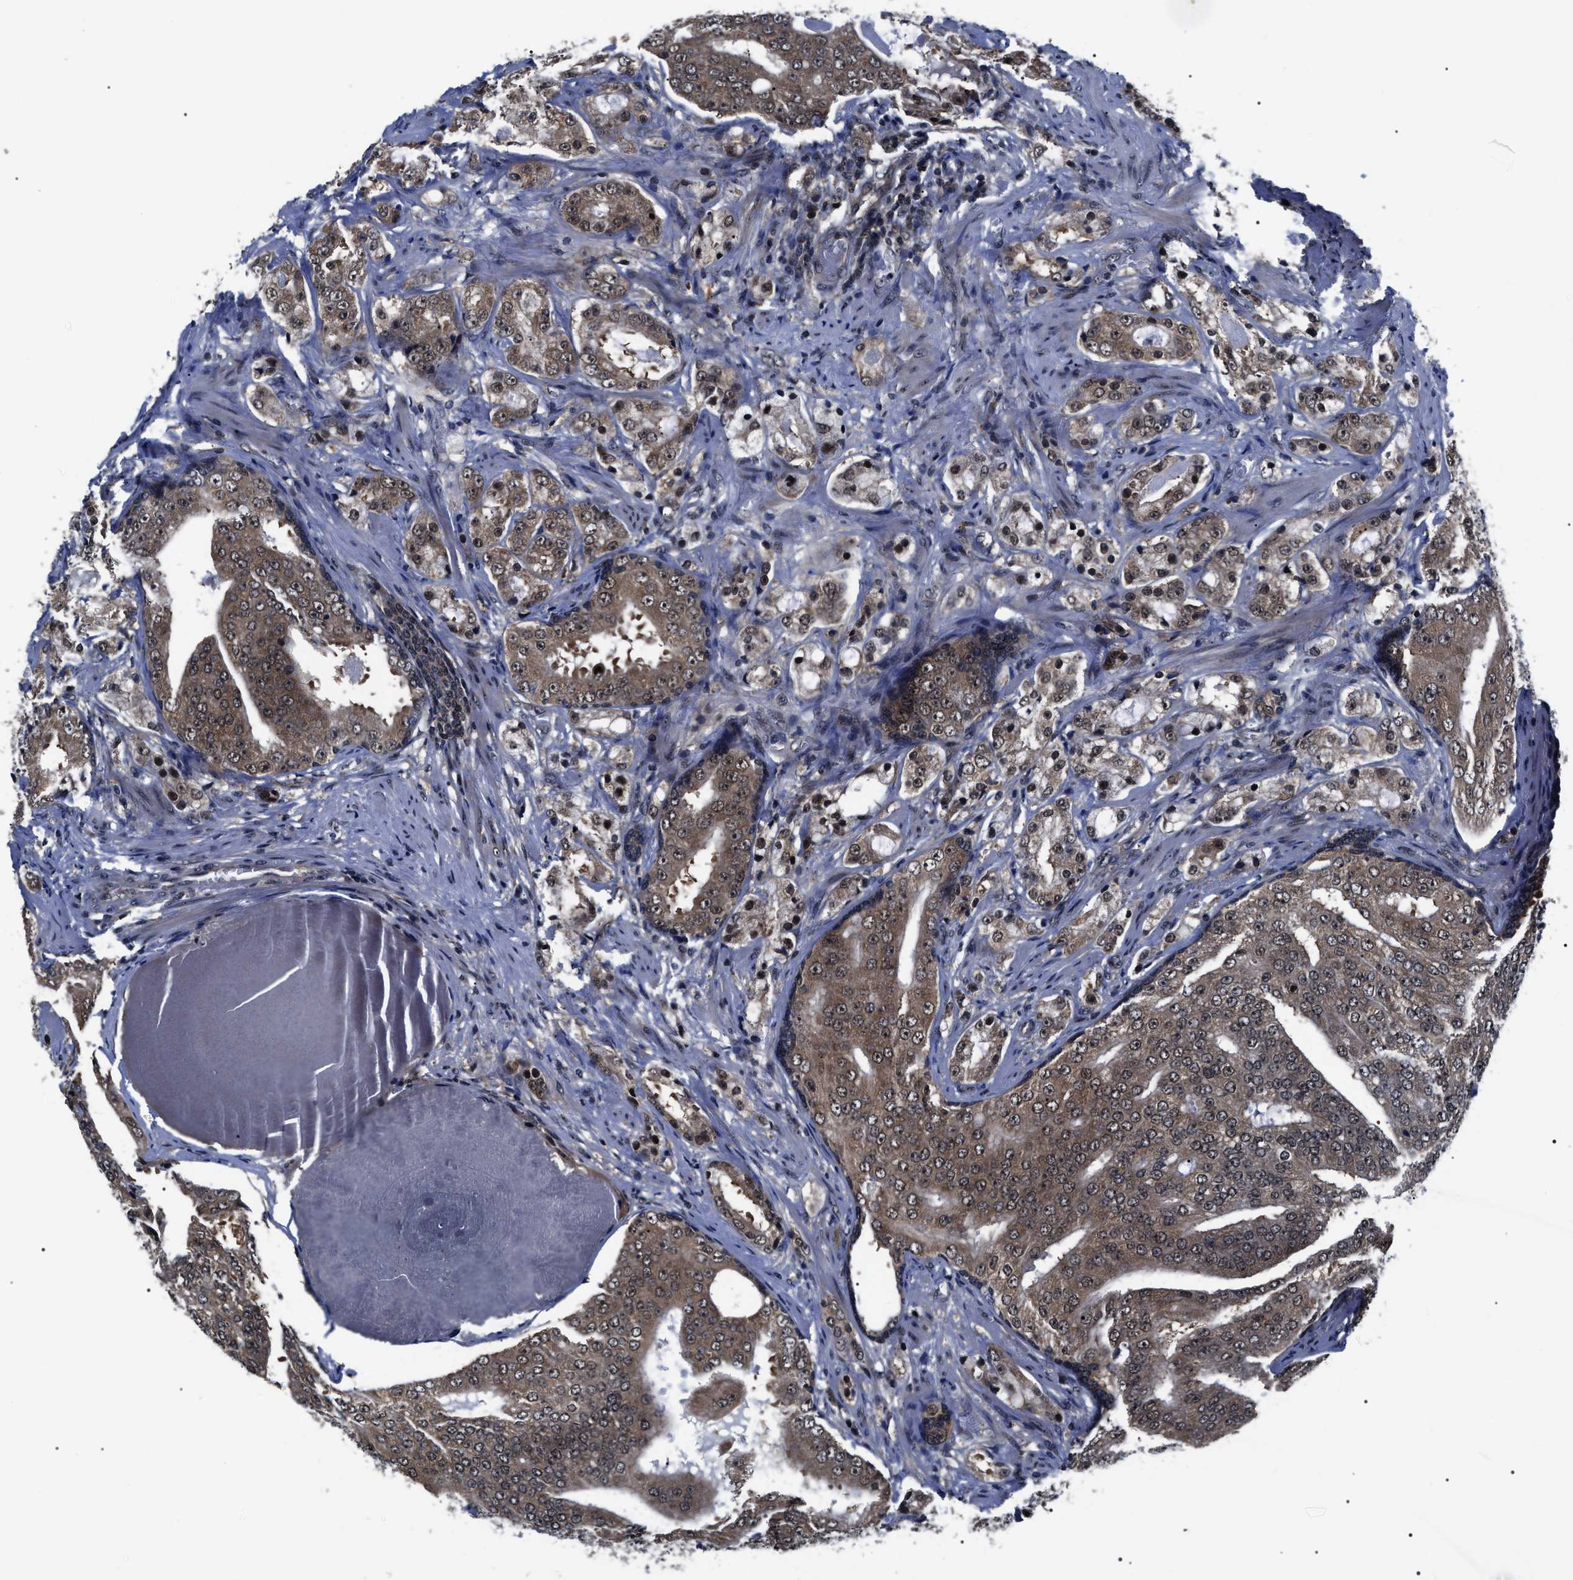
{"staining": {"intensity": "moderate", "quantity": "25%-75%", "location": "cytoplasmic/membranous,nuclear"}, "tissue": "prostate cancer", "cell_type": "Tumor cells", "image_type": "cancer", "snomed": [{"axis": "morphology", "description": "Adenocarcinoma, High grade"}, {"axis": "topography", "description": "Prostate"}], "caption": "The photomicrograph reveals immunohistochemical staining of prostate cancer (adenocarcinoma (high-grade)). There is moderate cytoplasmic/membranous and nuclear expression is appreciated in approximately 25%-75% of tumor cells. (DAB (3,3'-diaminobenzidine) IHC, brown staining for protein, blue staining for nuclei).", "gene": "CSNK2A1", "patient": {"sex": "male", "age": 68}}